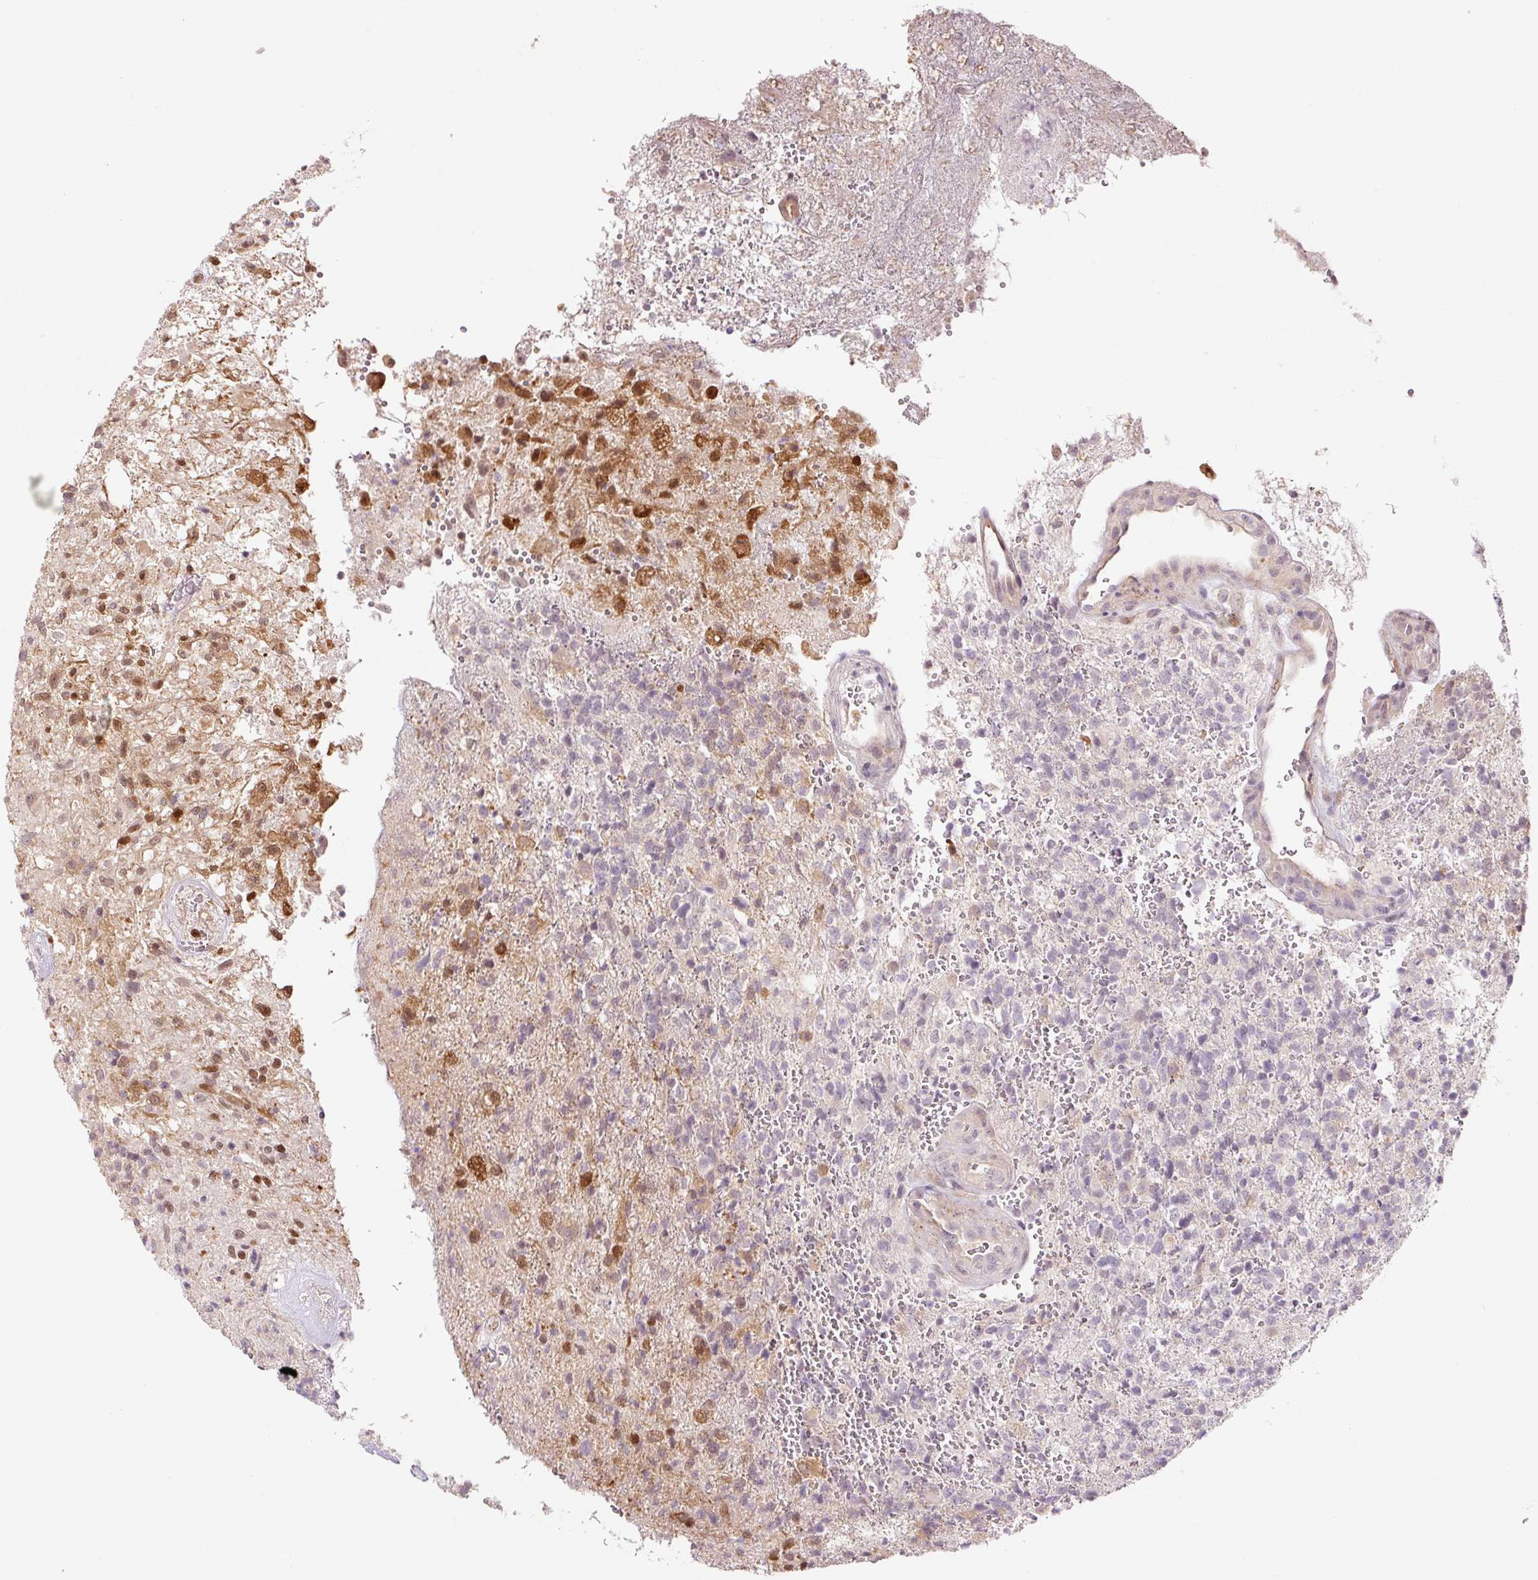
{"staining": {"intensity": "moderate", "quantity": "25%-75%", "location": "cytoplasmic/membranous,nuclear"}, "tissue": "glioma", "cell_type": "Tumor cells", "image_type": "cancer", "snomed": [{"axis": "morphology", "description": "Glioma, malignant, High grade"}, {"axis": "topography", "description": "Brain"}], "caption": "Malignant glioma (high-grade) stained with IHC exhibits moderate cytoplasmic/membranous and nuclear staining in about 25%-75% of tumor cells.", "gene": "FBXL14", "patient": {"sex": "male", "age": 56}}